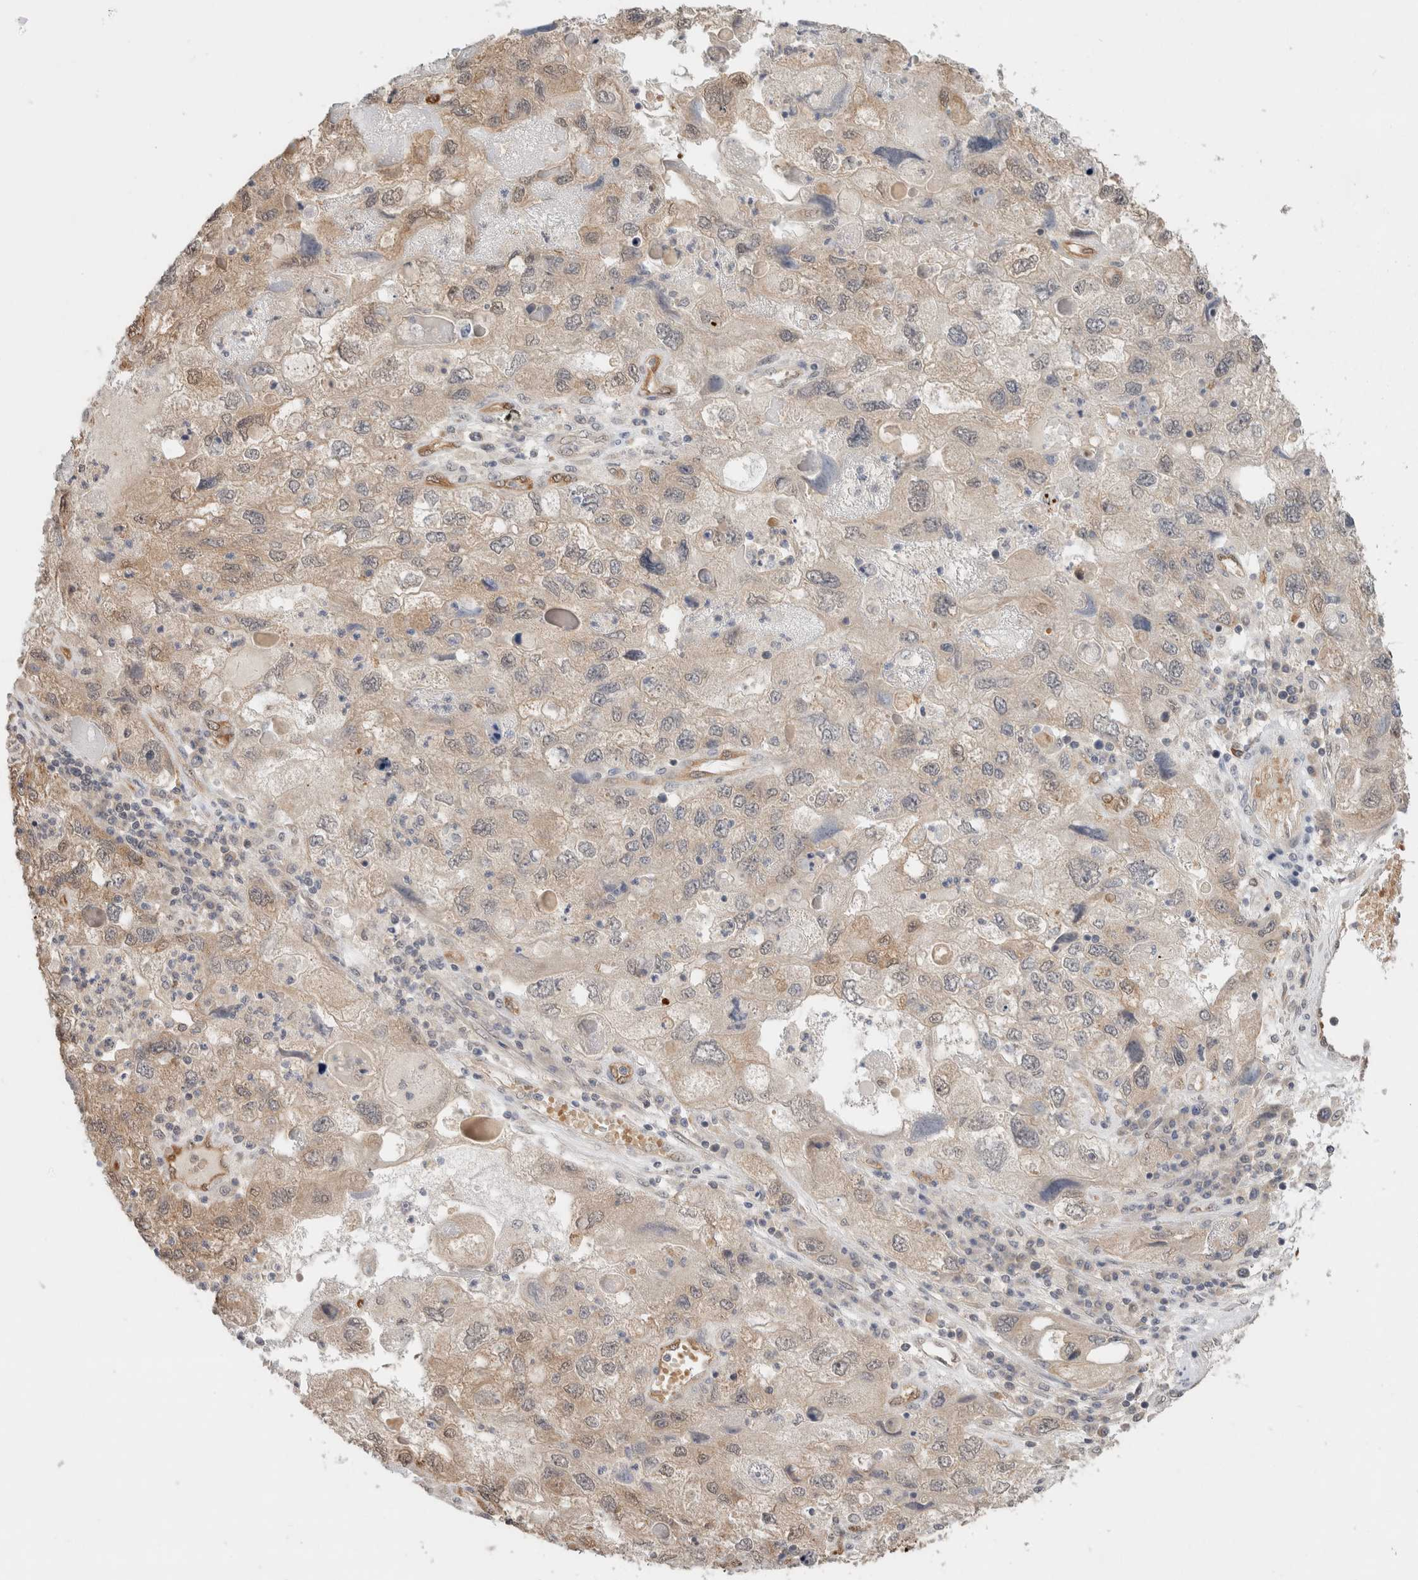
{"staining": {"intensity": "weak", "quantity": "25%-75%", "location": "cytoplasmic/membranous"}, "tissue": "endometrial cancer", "cell_type": "Tumor cells", "image_type": "cancer", "snomed": [{"axis": "morphology", "description": "Adenocarcinoma, NOS"}, {"axis": "topography", "description": "Endometrium"}], "caption": "Immunohistochemical staining of human endometrial adenocarcinoma exhibits weak cytoplasmic/membranous protein expression in about 25%-75% of tumor cells.", "gene": "CA13", "patient": {"sex": "female", "age": 49}}